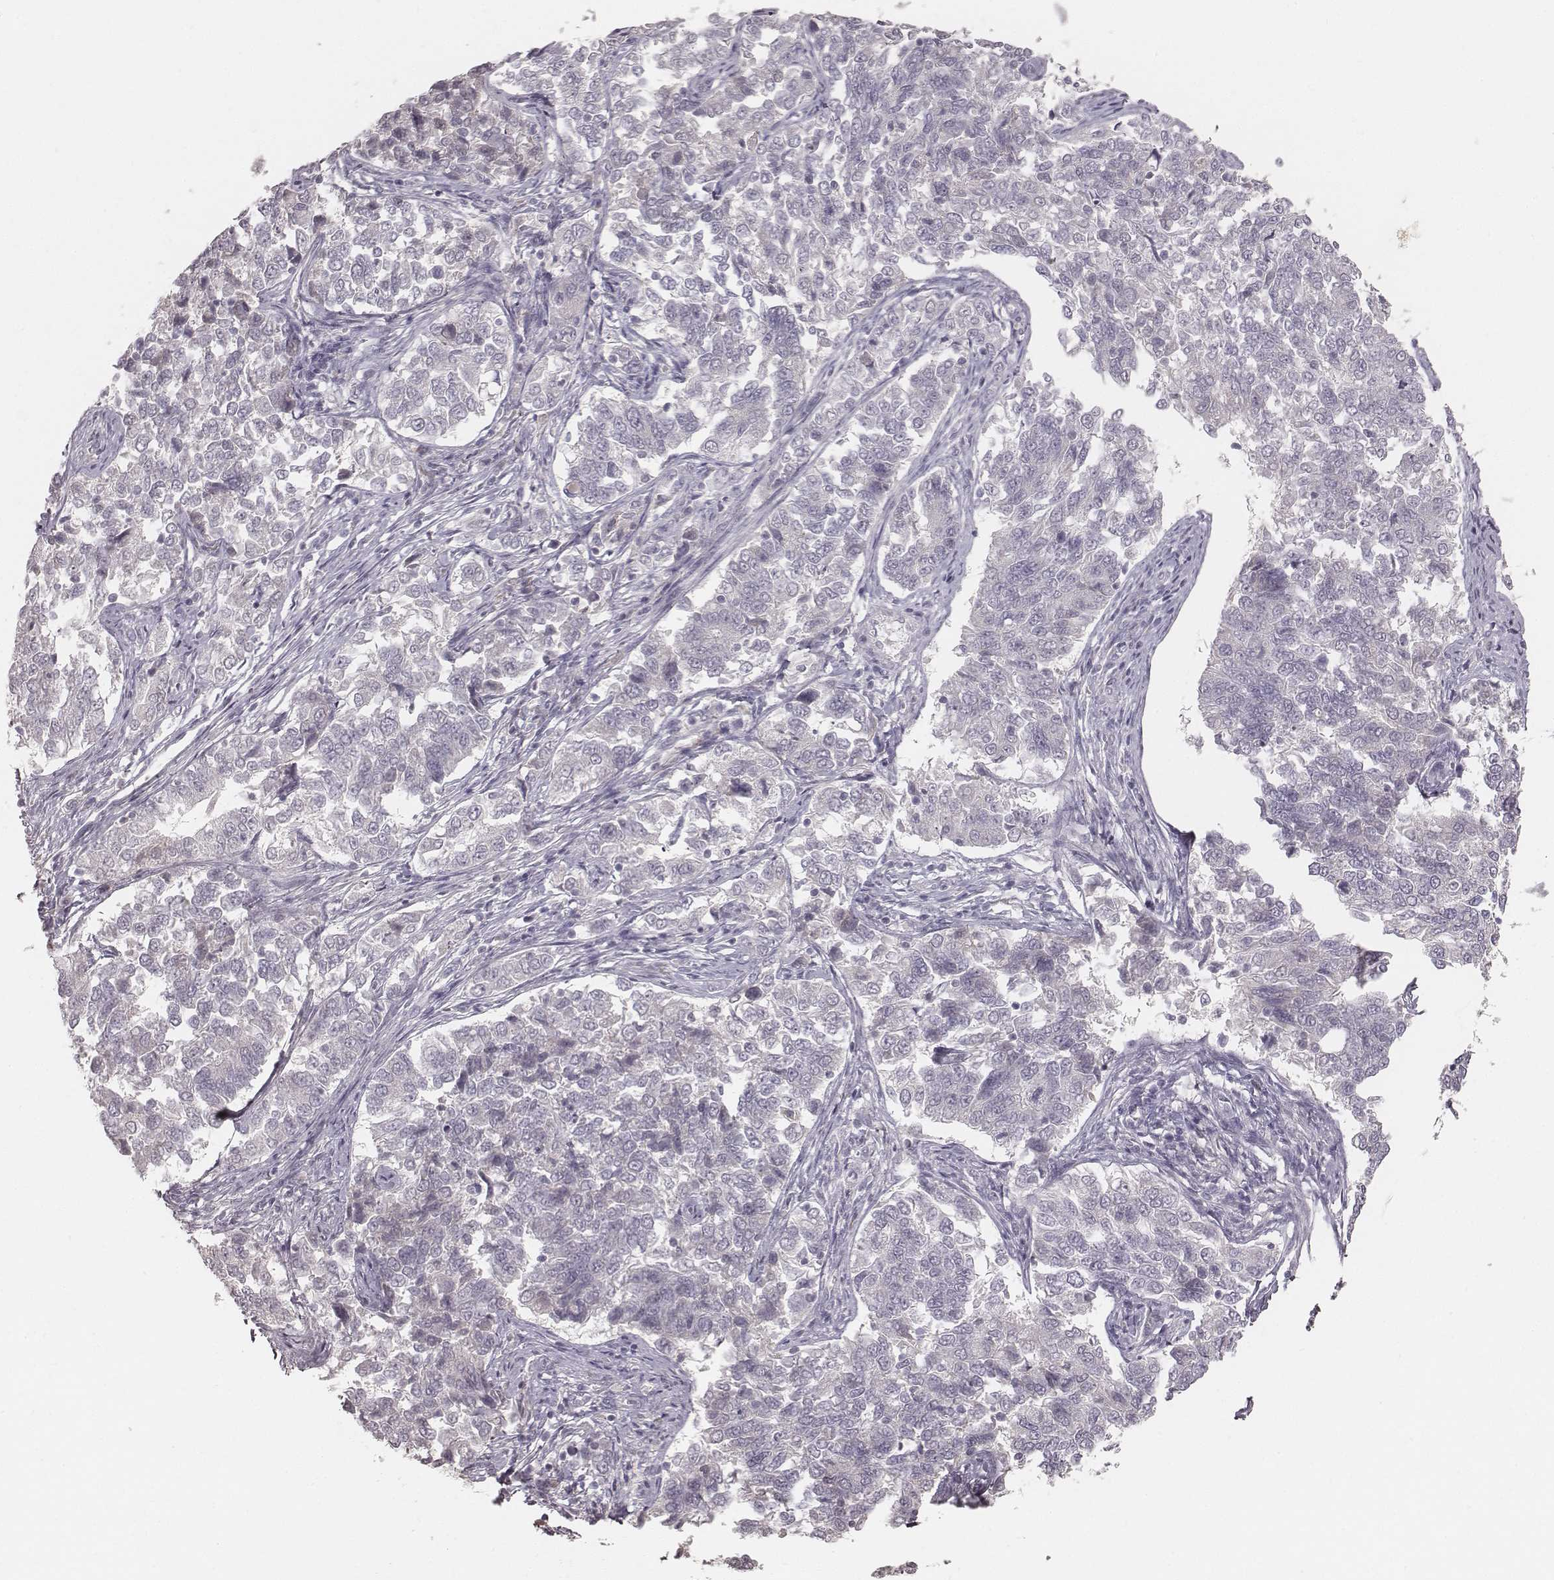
{"staining": {"intensity": "negative", "quantity": "none", "location": "none"}, "tissue": "endometrial cancer", "cell_type": "Tumor cells", "image_type": "cancer", "snomed": [{"axis": "morphology", "description": "Adenocarcinoma, NOS"}, {"axis": "topography", "description": "Endometrium"}], "caption": "Immunohistochemistry image of human endometrial cancer stained for a protein (brown), which displays no expression in tumor cells.", "gene": "LY6K", "patient": {"sex": "female", "age": 43}}